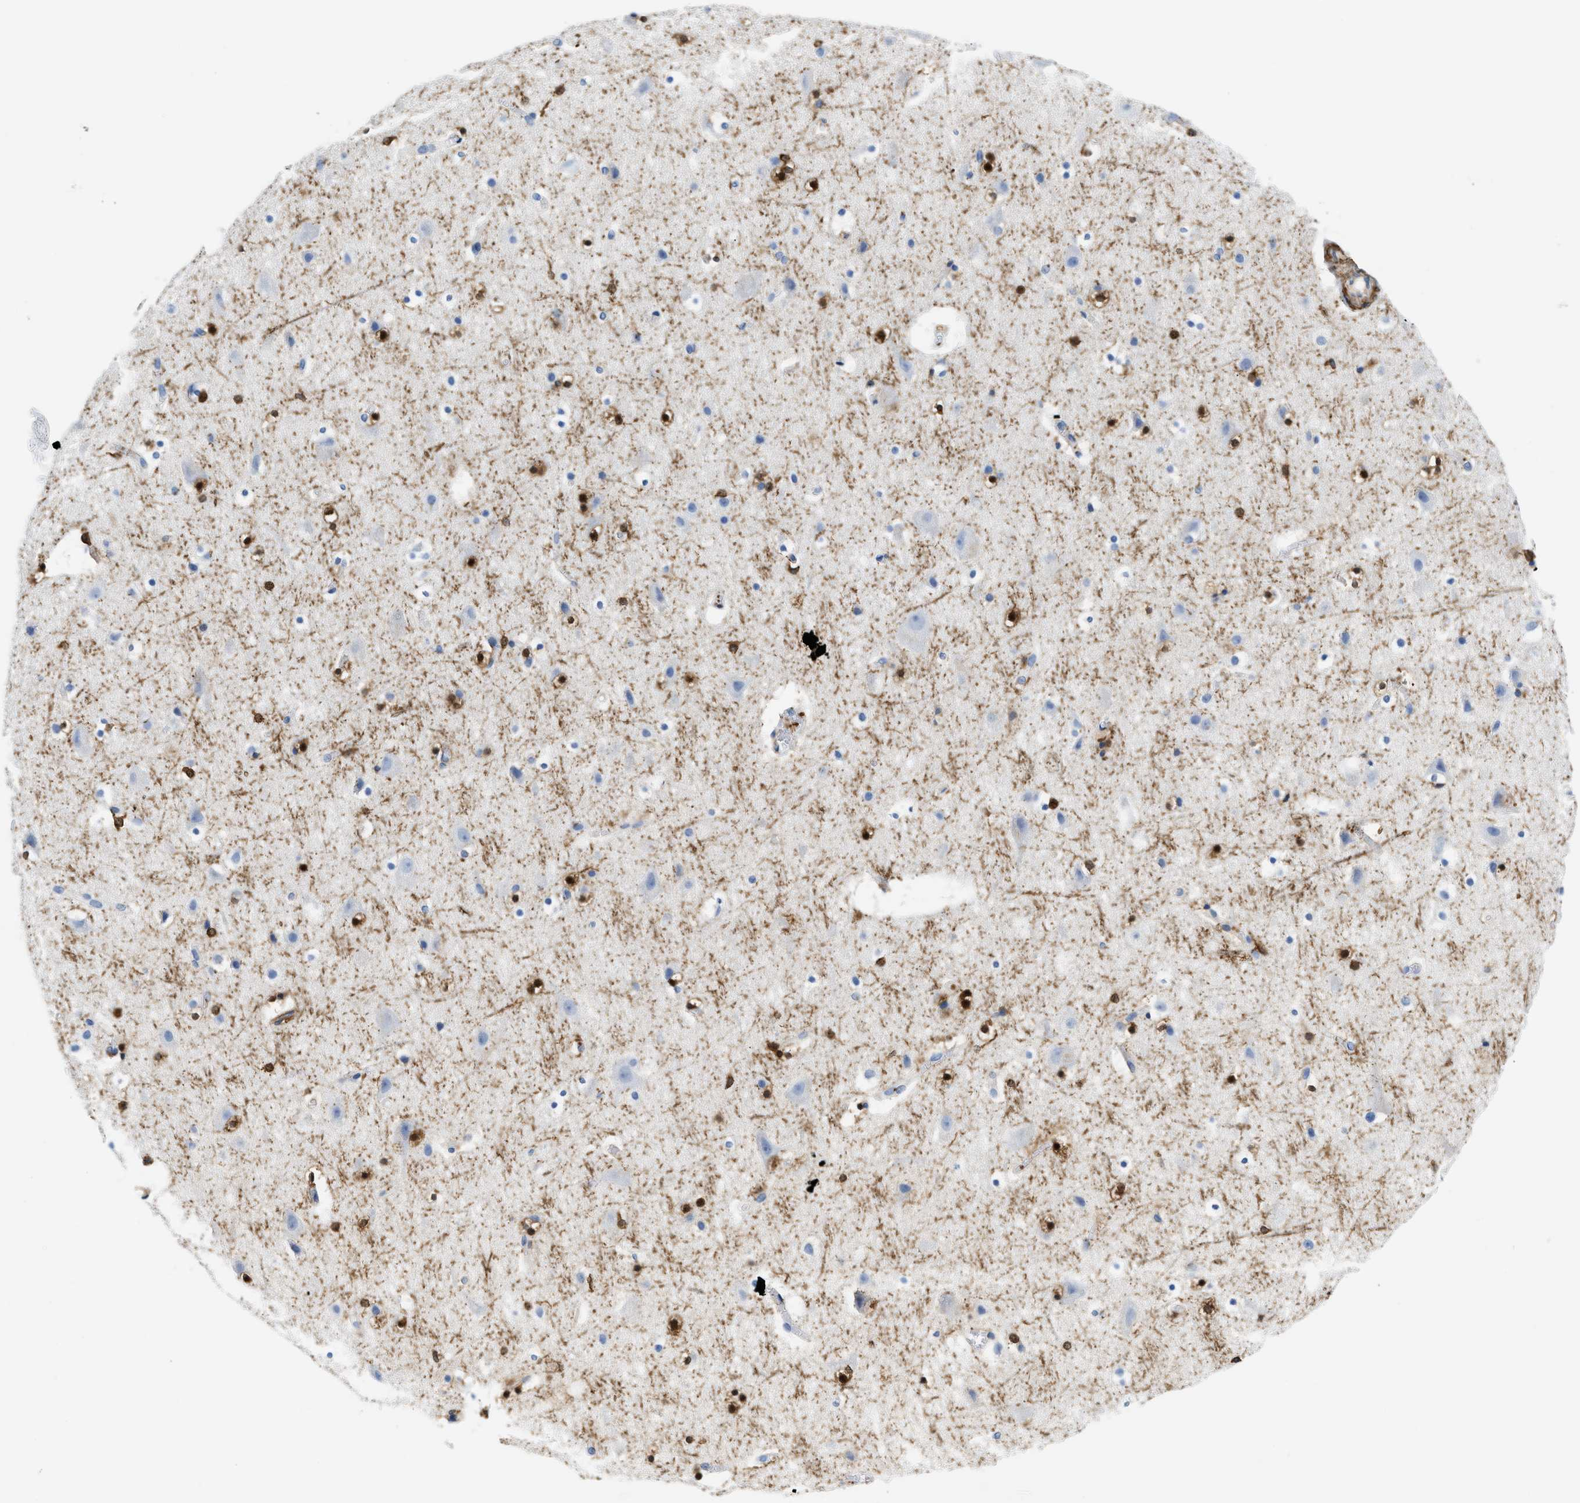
{"staining": {"intensity": "negative", "quantity": "none", "location": "none"}, "tissue": "cerebral cortex", "cell_type": "Endothelial cells", "image_type": "normal", "snomed": [{"axis": "morphology", "description": "Normal tissue, NOS"}, {"axis": "topography", "description": "Cerebral cortex"}], "caption": "Immunohistochemistry (IHC) of unremarkable human cerebral cortex reveals no staining in endothelial cells.", "gene": "GSN", "patient": {"sex": "male", "age": 45}}